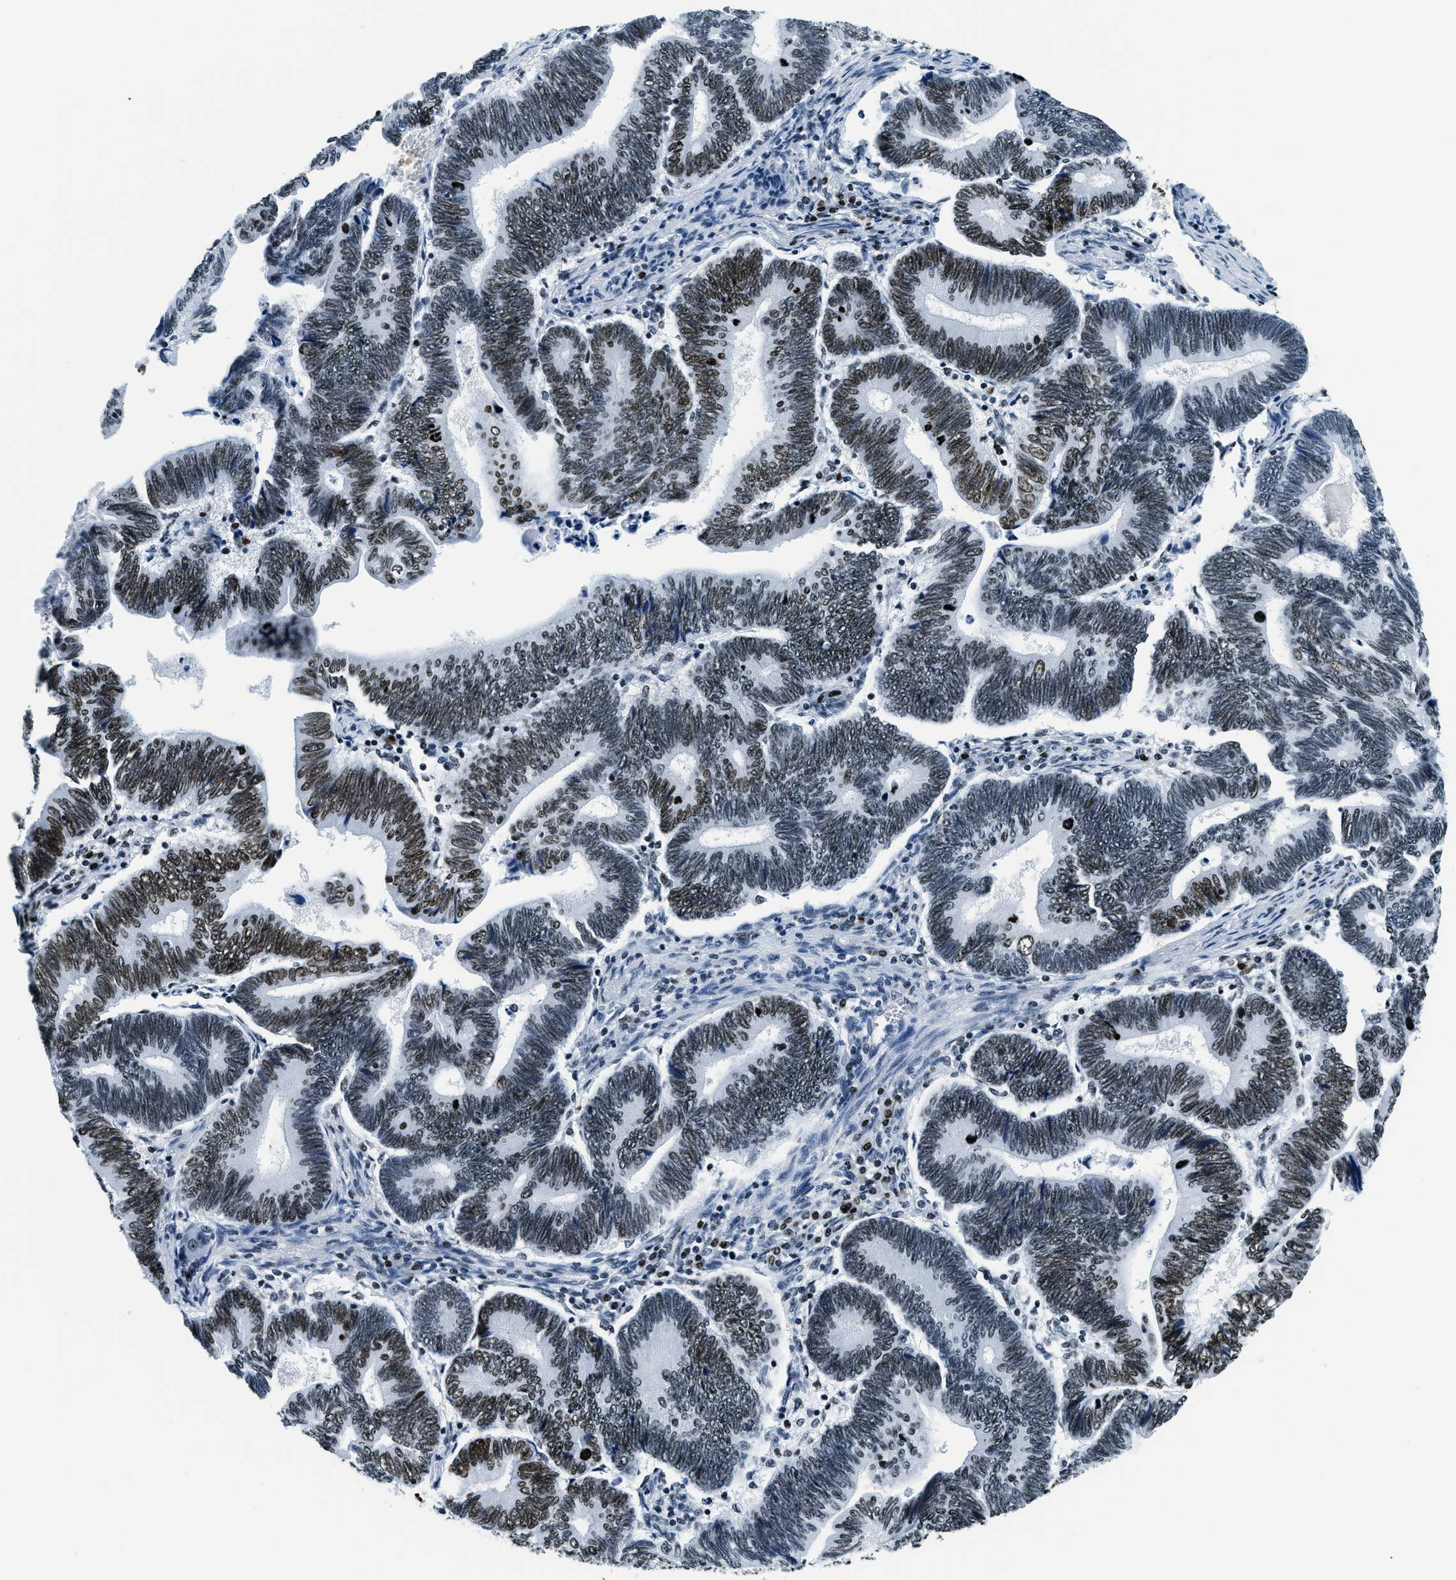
{"staining": {"intensity": "weak", "quantity": "<25%", "location": "nuclear"}, "tissue": "pancreatic cancer", "cell_type": "Tumor cells", "image_type": "cancer", "snomed": [{"axis": "morphology", "description": "Adenocarcinoma, NOS"}, {"axis": "topography", "description": "Pancreas"}], "caption": "Pancreatic cancer was stained to show a protein in brown. There is no significant staining in tumor cells.", "gene": "TOP1", "patient": {"sex": "female", "age": 70}}